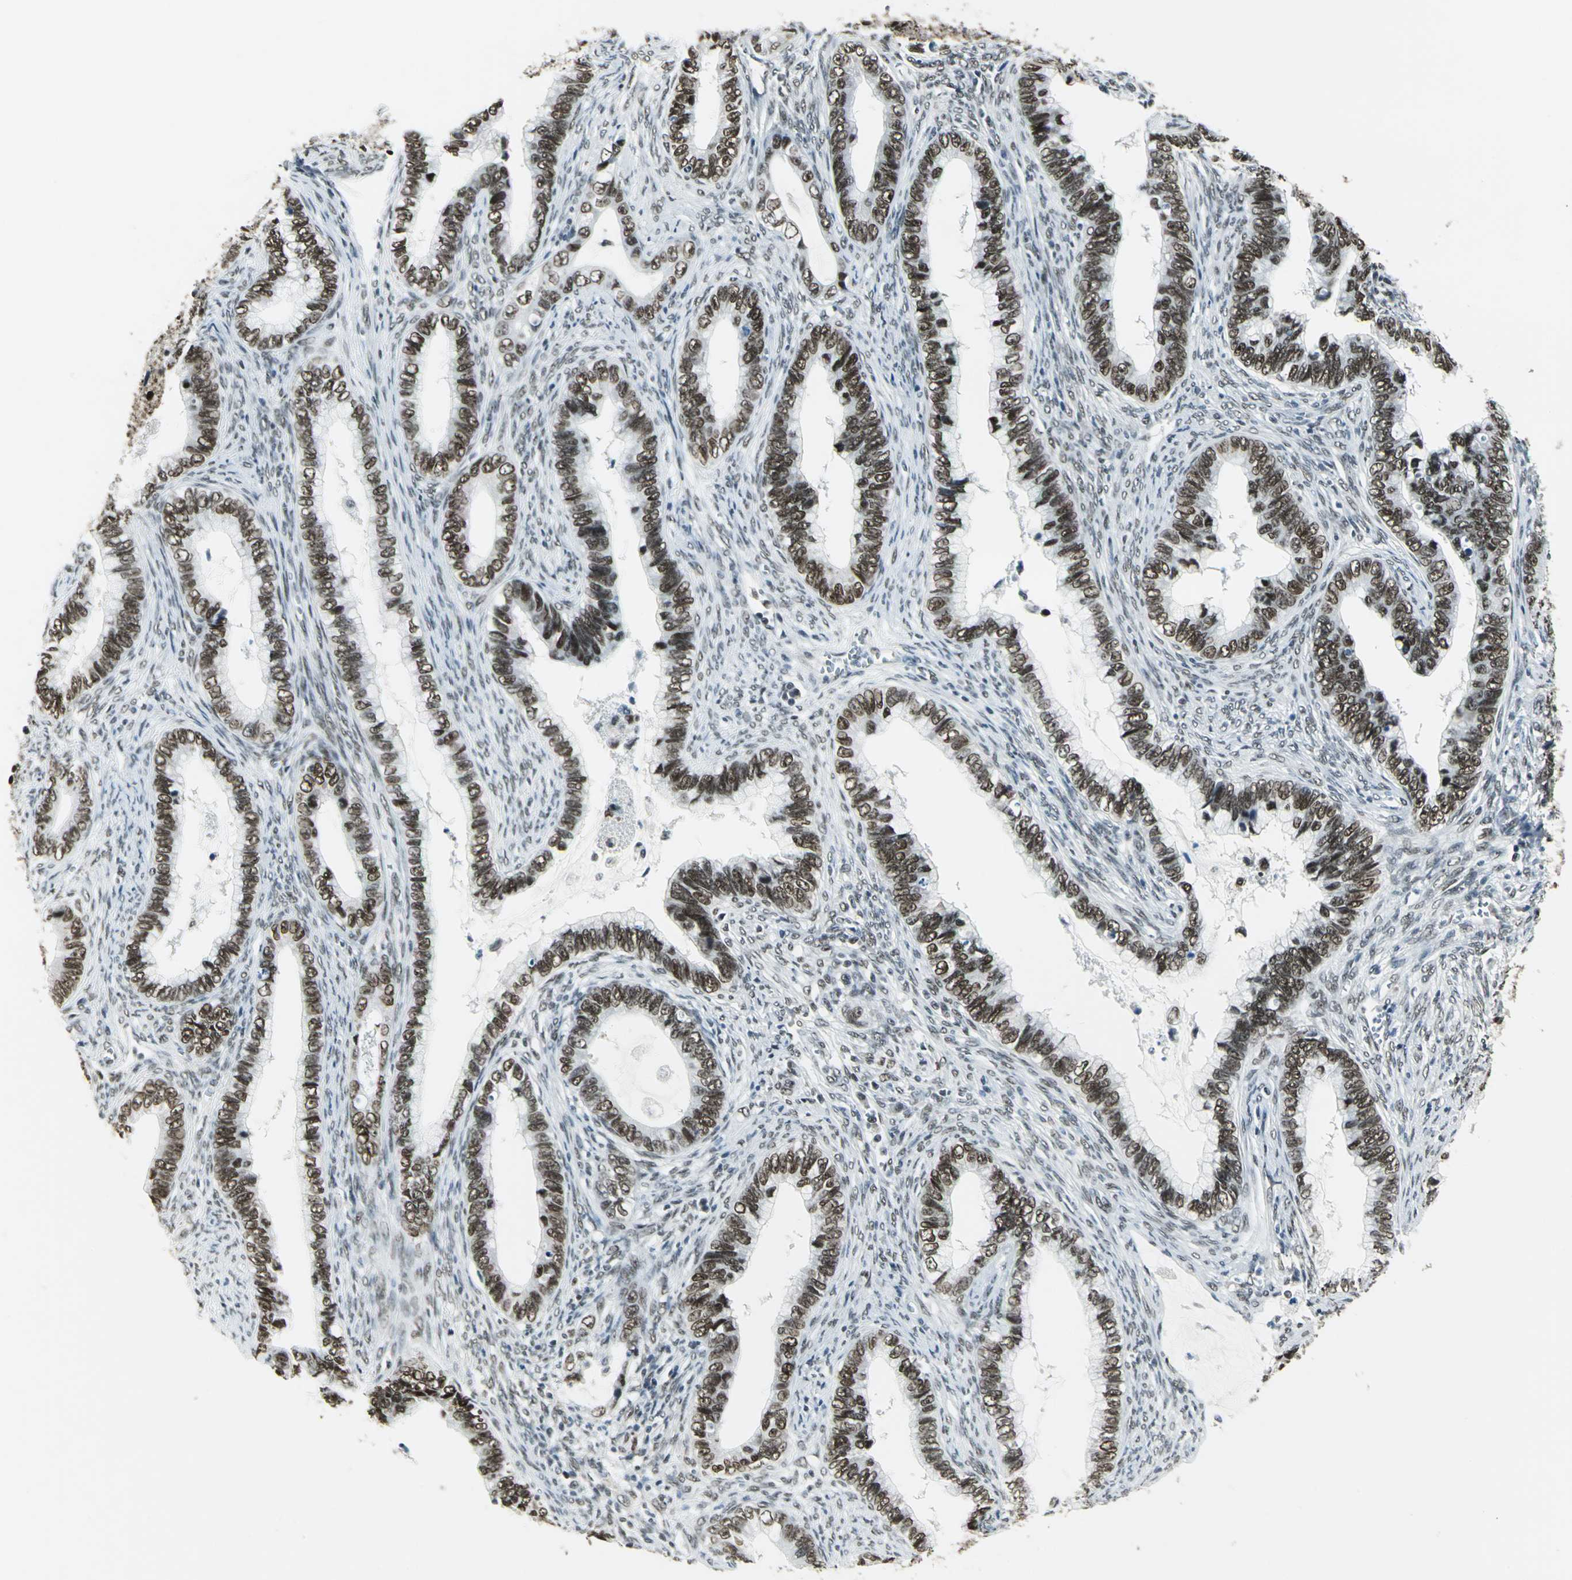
{"staining": {"intensity": "strong", "quantity": ">75%", "location": "nuclear"}, "tissue": "cervical cancer", "cell_type": "Tumor cells", "image_type": "cancer", "snomed": [{"axis": "morphology", "description": "Adenocarcinoma, NOS"}, {"axis": "topography", "description": "Cervix"}], "caption": "DAB immunohistochemical staining of human cervical cancer reveals strong nuclear protein positivity in about >75% of tumor cells. (DAB (3,3'-diaminobenzidine) = brown stain, brightfield microscopy at high magnification).", "gene": "ADNP", "patient": {"sex": "female", "age": 44}}